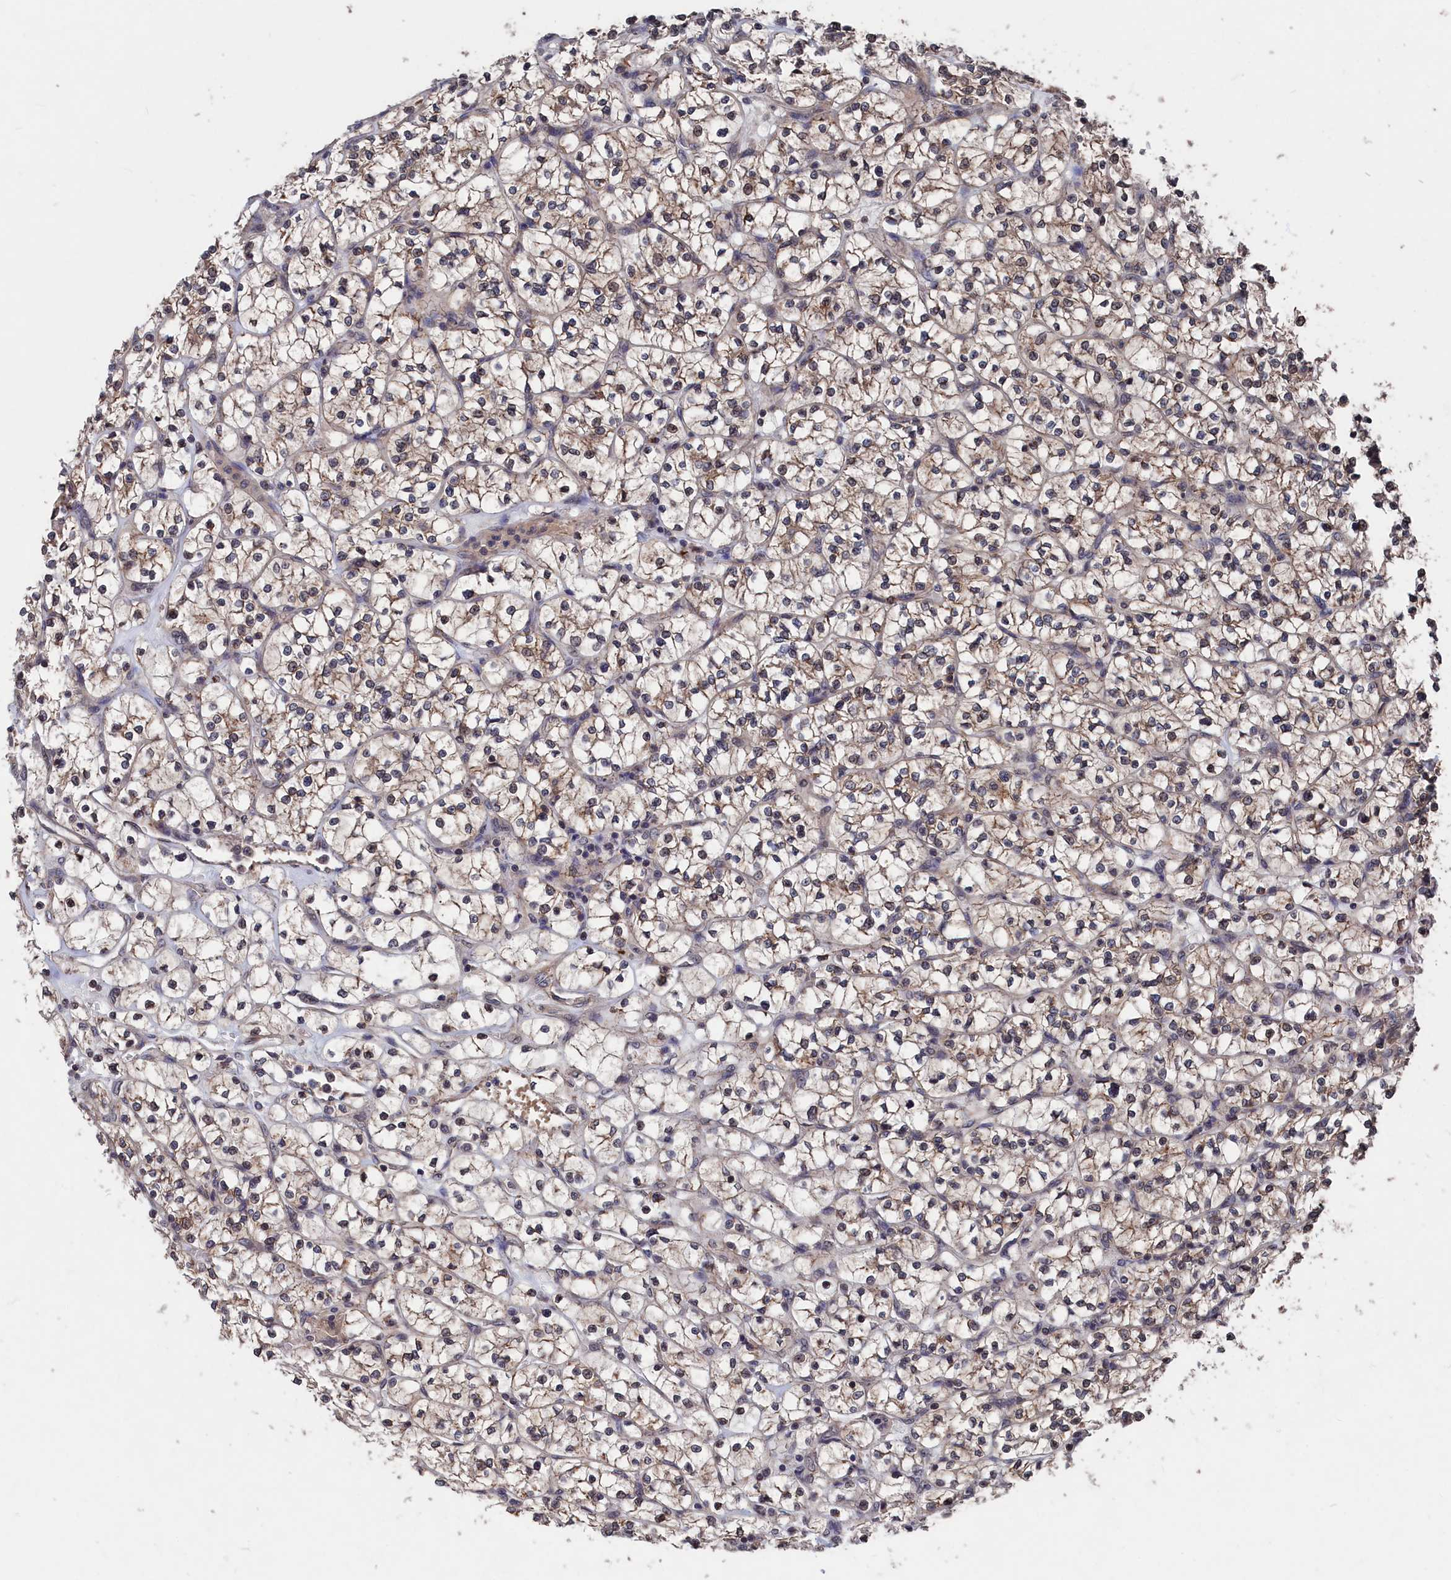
{"staining": {"intensity": "weak", "quantity": "25%-75%", "location": "cytoplasmic/membranous"}, "tissue": "renal cancer", "cell_type": "Tumor cells", "image_type": "cancer", "snomed": [{"axis": "morphology", "description": "Adenocarcinoma, NOS"}, {"axis": "topography", "description": "Kidney"}], "caption": "Immunohistochemical staining of human renal cancer (adenocarcinoma) shows low levels of weak cytoplasmic/membranous expression in about 25%-75% of tumor cells. The protein is shown in brown color, while the nuclei are stained blue.", "gene": "PDE12", "patient": {"sex": "female", "age": 64}}